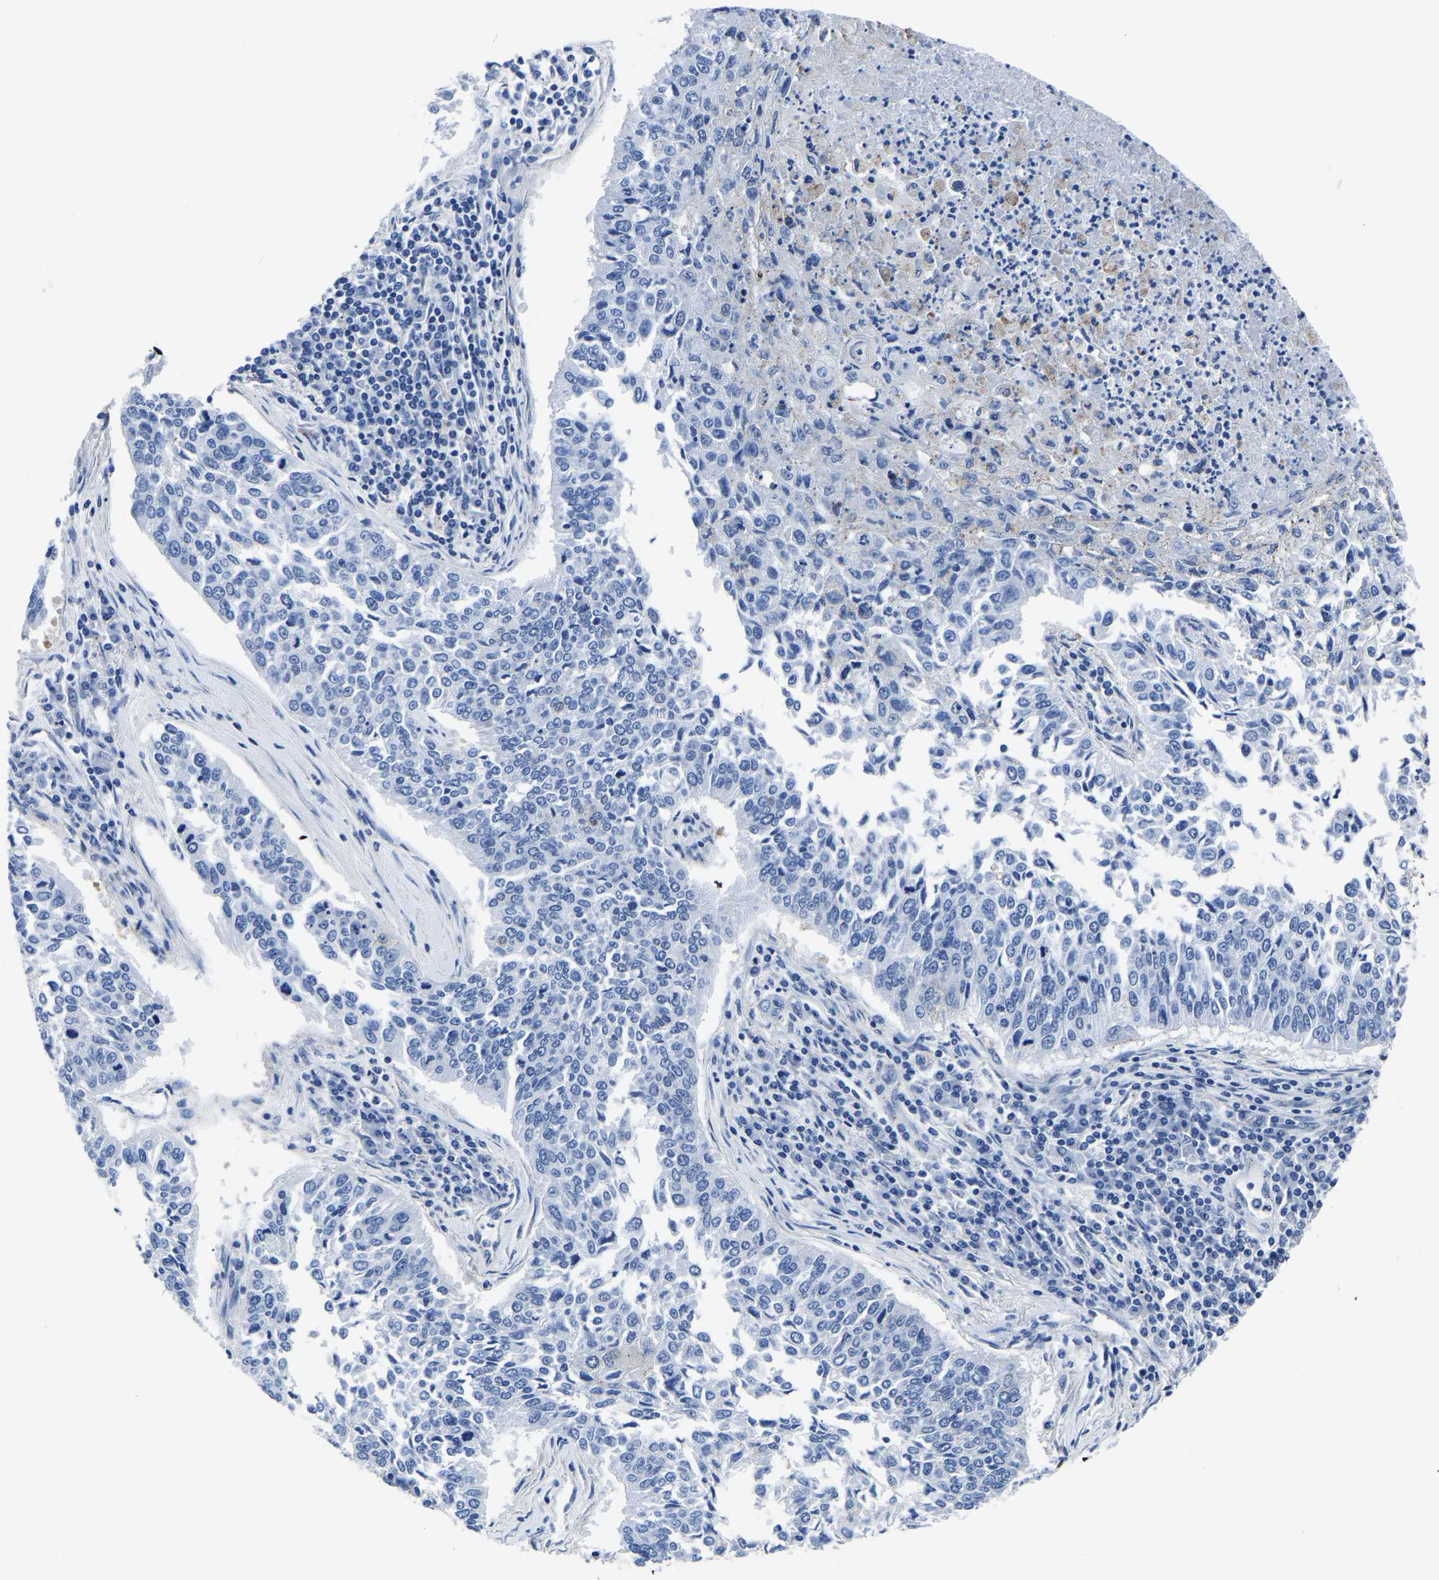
{"staining": {"intensity": "negative", "quantity": "none", "location": "none"}, "tissue": "lung cancer", "cell_type": "Tumor cells", "image_type": "cancer", "snomed": [{"axis": "morphology", "description": "Normal tissue, NOS"}, {"axis": "morphology", "description": "Squamous cell carcinoma, NOS"}, {"axis": "topography", "description": "Cartilage tissue"}, {"axis": "topography", "description": "Bronchus"}, {"axis": "topography", "description": "Lung"}], "caption": "A high-resolution image shows immunohistochemistry (IHC) staining of lung cancer, which shows no significant expression in tumor cells.", "gene": "TFG", "patient": {"sex": "female", "age": 49}}